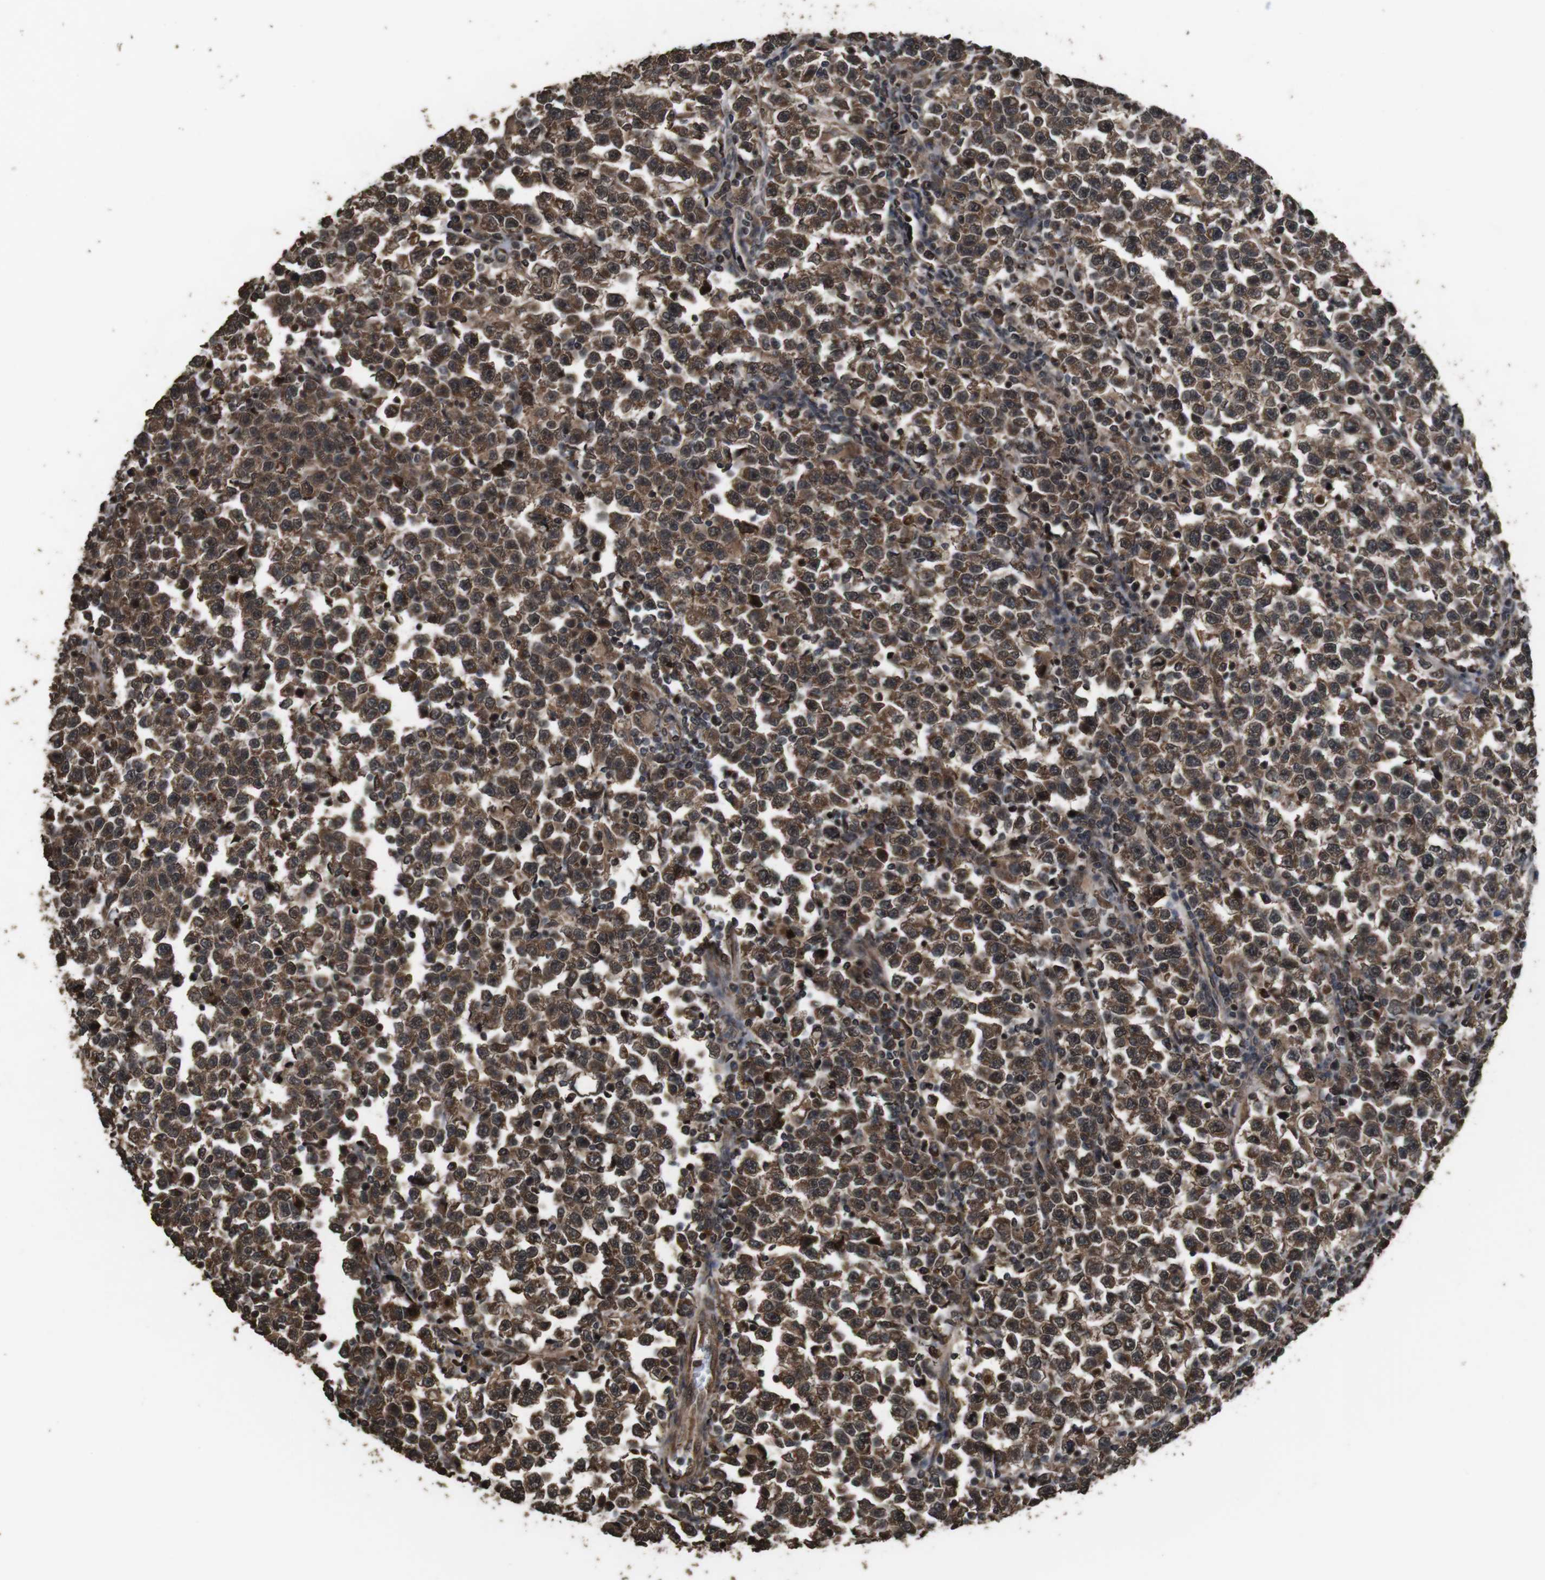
{"staining": {"intensity": "strong", "quantity": ">75%", "location": "cytoplasmic/membranous,nuclear"}, "tissue": "testis cancer", "cell_type": "Tumor cells", "image_type": "cancer", "snomed": [{"axis": "morphology", "description": "Normal tissue, NOS"}, {"axis": "morphology", "description": "Seminoma, NOS"}, {"axis": "topography", "description": "Testis"}], "caption": "Immunohistochemical staining of testis seminoma reveals strong cytoplasmic/membranous and nuclear protein positivity in approximately >75% of tumor cells.", "gene": "RRAS2", "patient": {"sex": "male", "age": 43}}